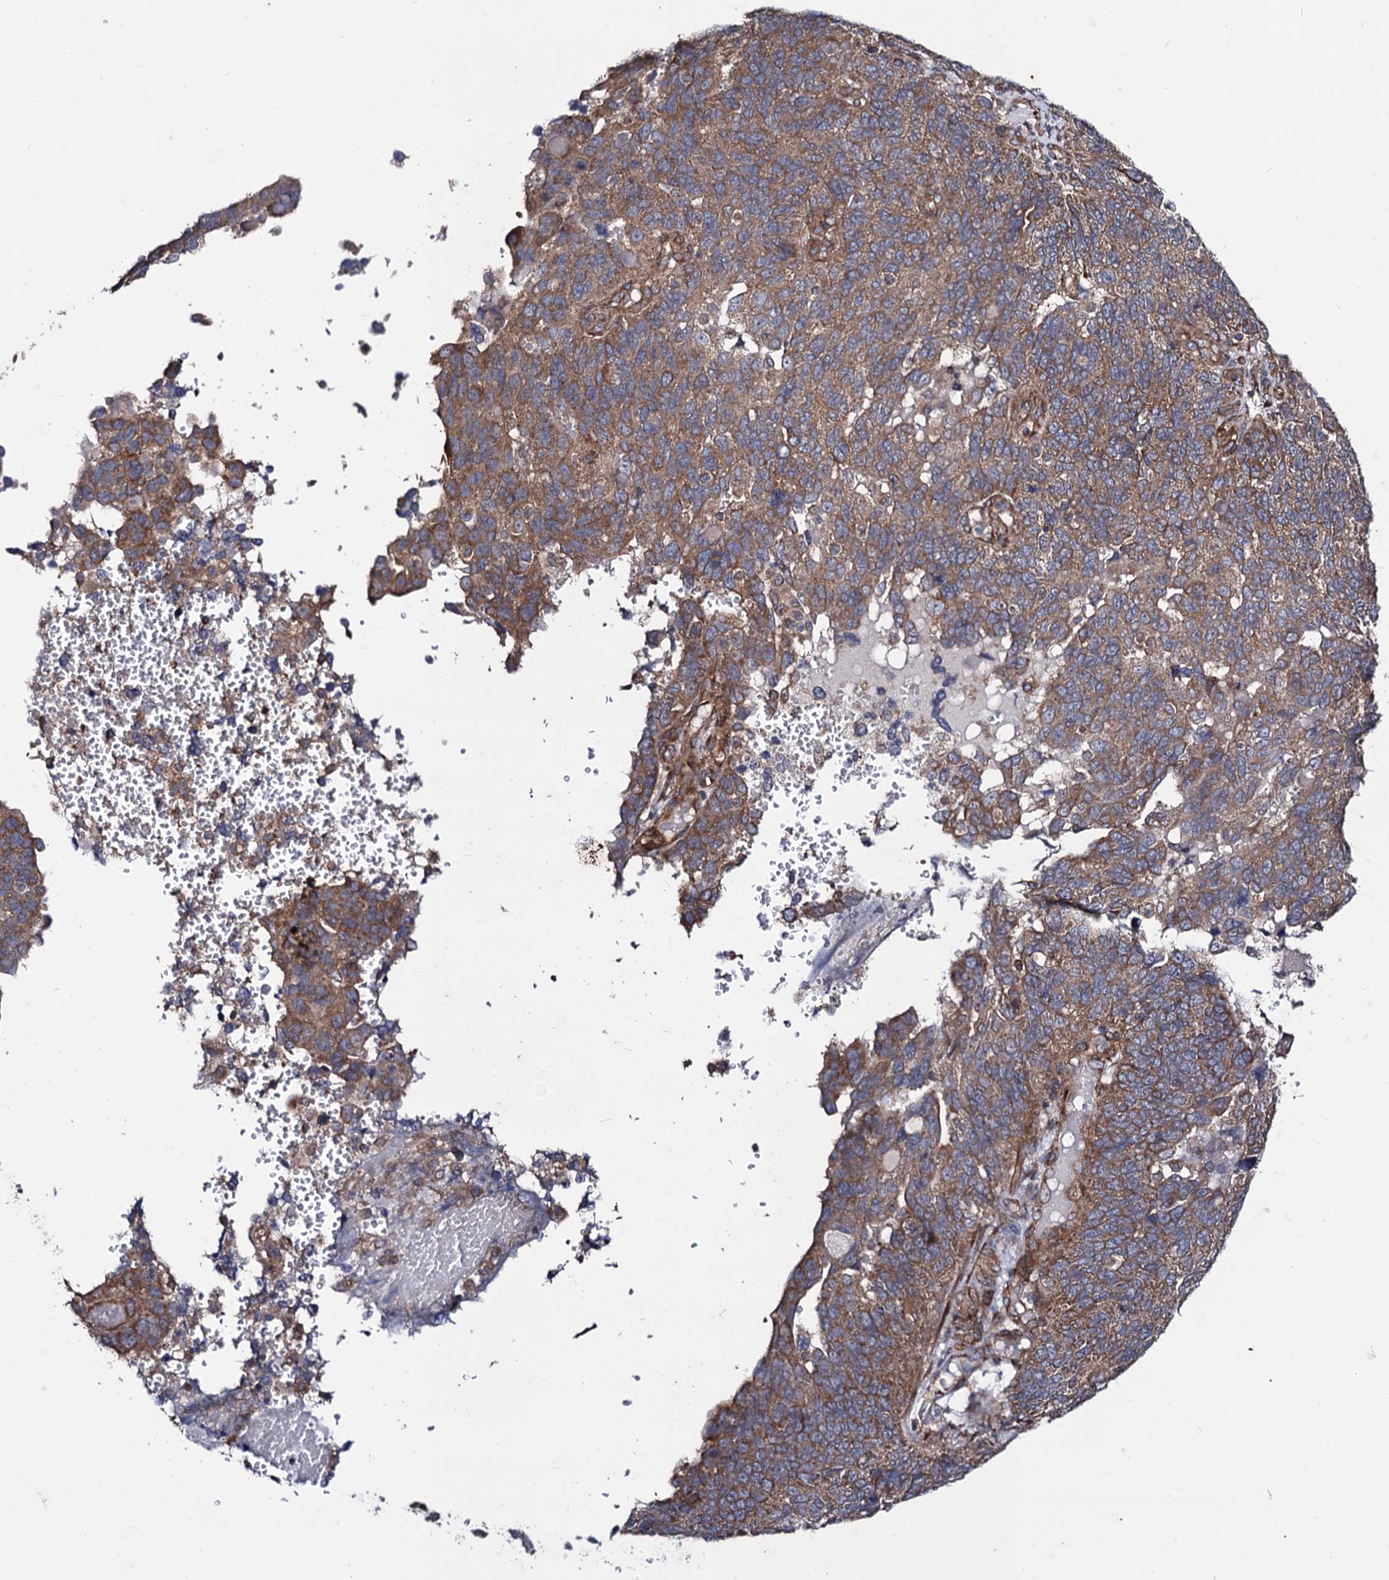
{"staining": {"intensity": "moderate", "quantity": ">75%", "location": "cytoplasmic/membranous"}, "tissue": "endometrial cancer", "cell_type": "Tumor cells", "image_type": "cancer", "snomed": [{"axis": "morphology", "description": "Adenocarcinoma, NOS"}, {"axis": "topography", "description": "Endometrium"}], "caption": "Immunohistochemistry (IHC) (DAB) staining of human endometrial cancer (adenocarcinoma) demonstrates moderate cytoplasmic/membranous protein expression in about >75% of tumor cells.", "gene": "DYDC1", "patient": {"sex": "female", "age": 66}}